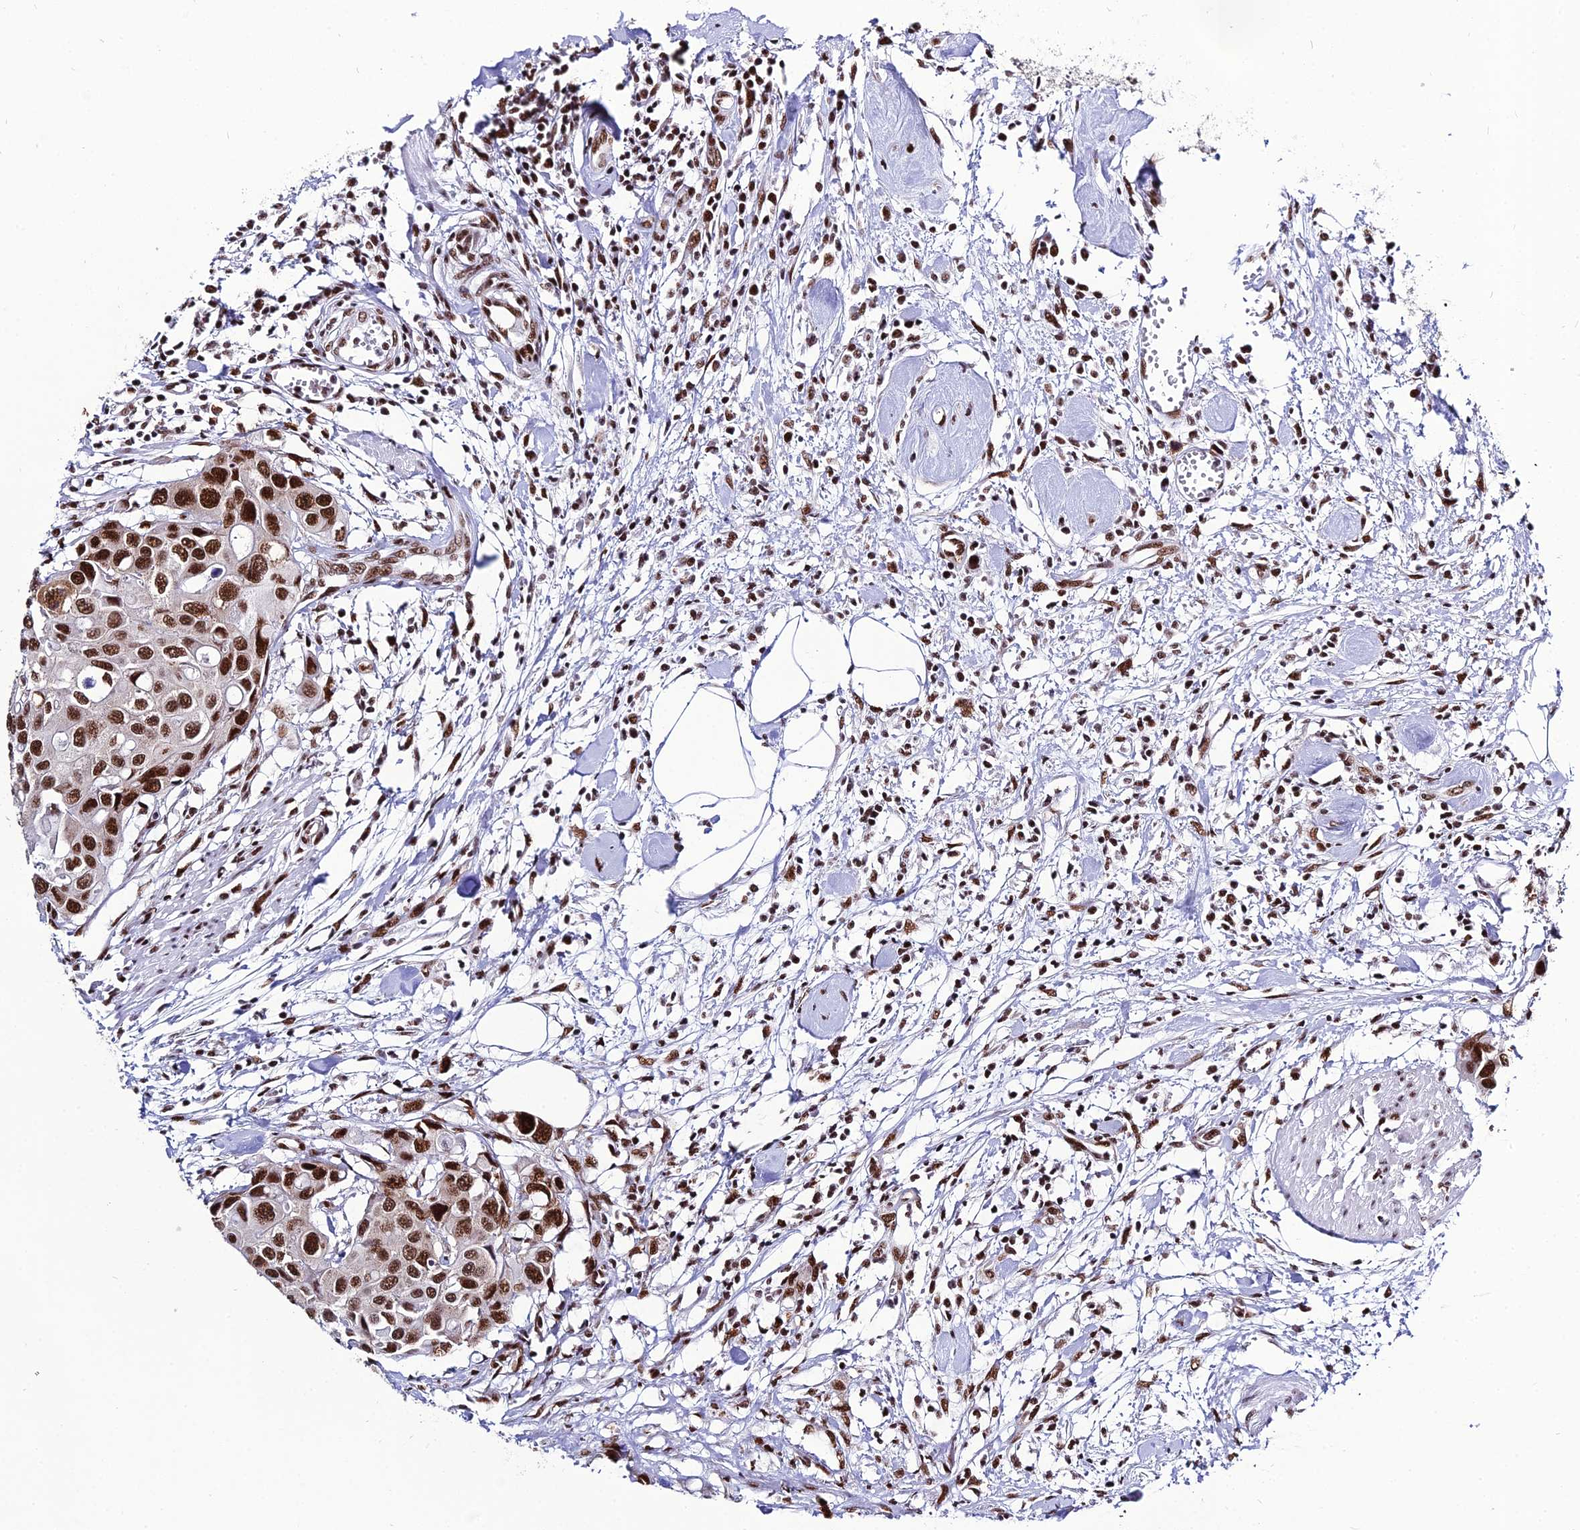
{"staining": {"intensity": "strong", "quantity": ">75%", "location": "nuclear"}, "tissue": "colorectal cancer", "cell_type": "Tumor cells", "image_type": "cancer", "snomed": [{"axis": "morphology", "description": "Adenocarcinoma, NOS"}, {"axis": "topography", "description": "Colon"}], "caption": "Colorectal cancer was stained to show a protein in brown. There is high levels of strong nuclear staining in approximately >75% of tumor cells.", "gene": "HNRNPH1", "patient": {"sex": "male", "age": 77}}